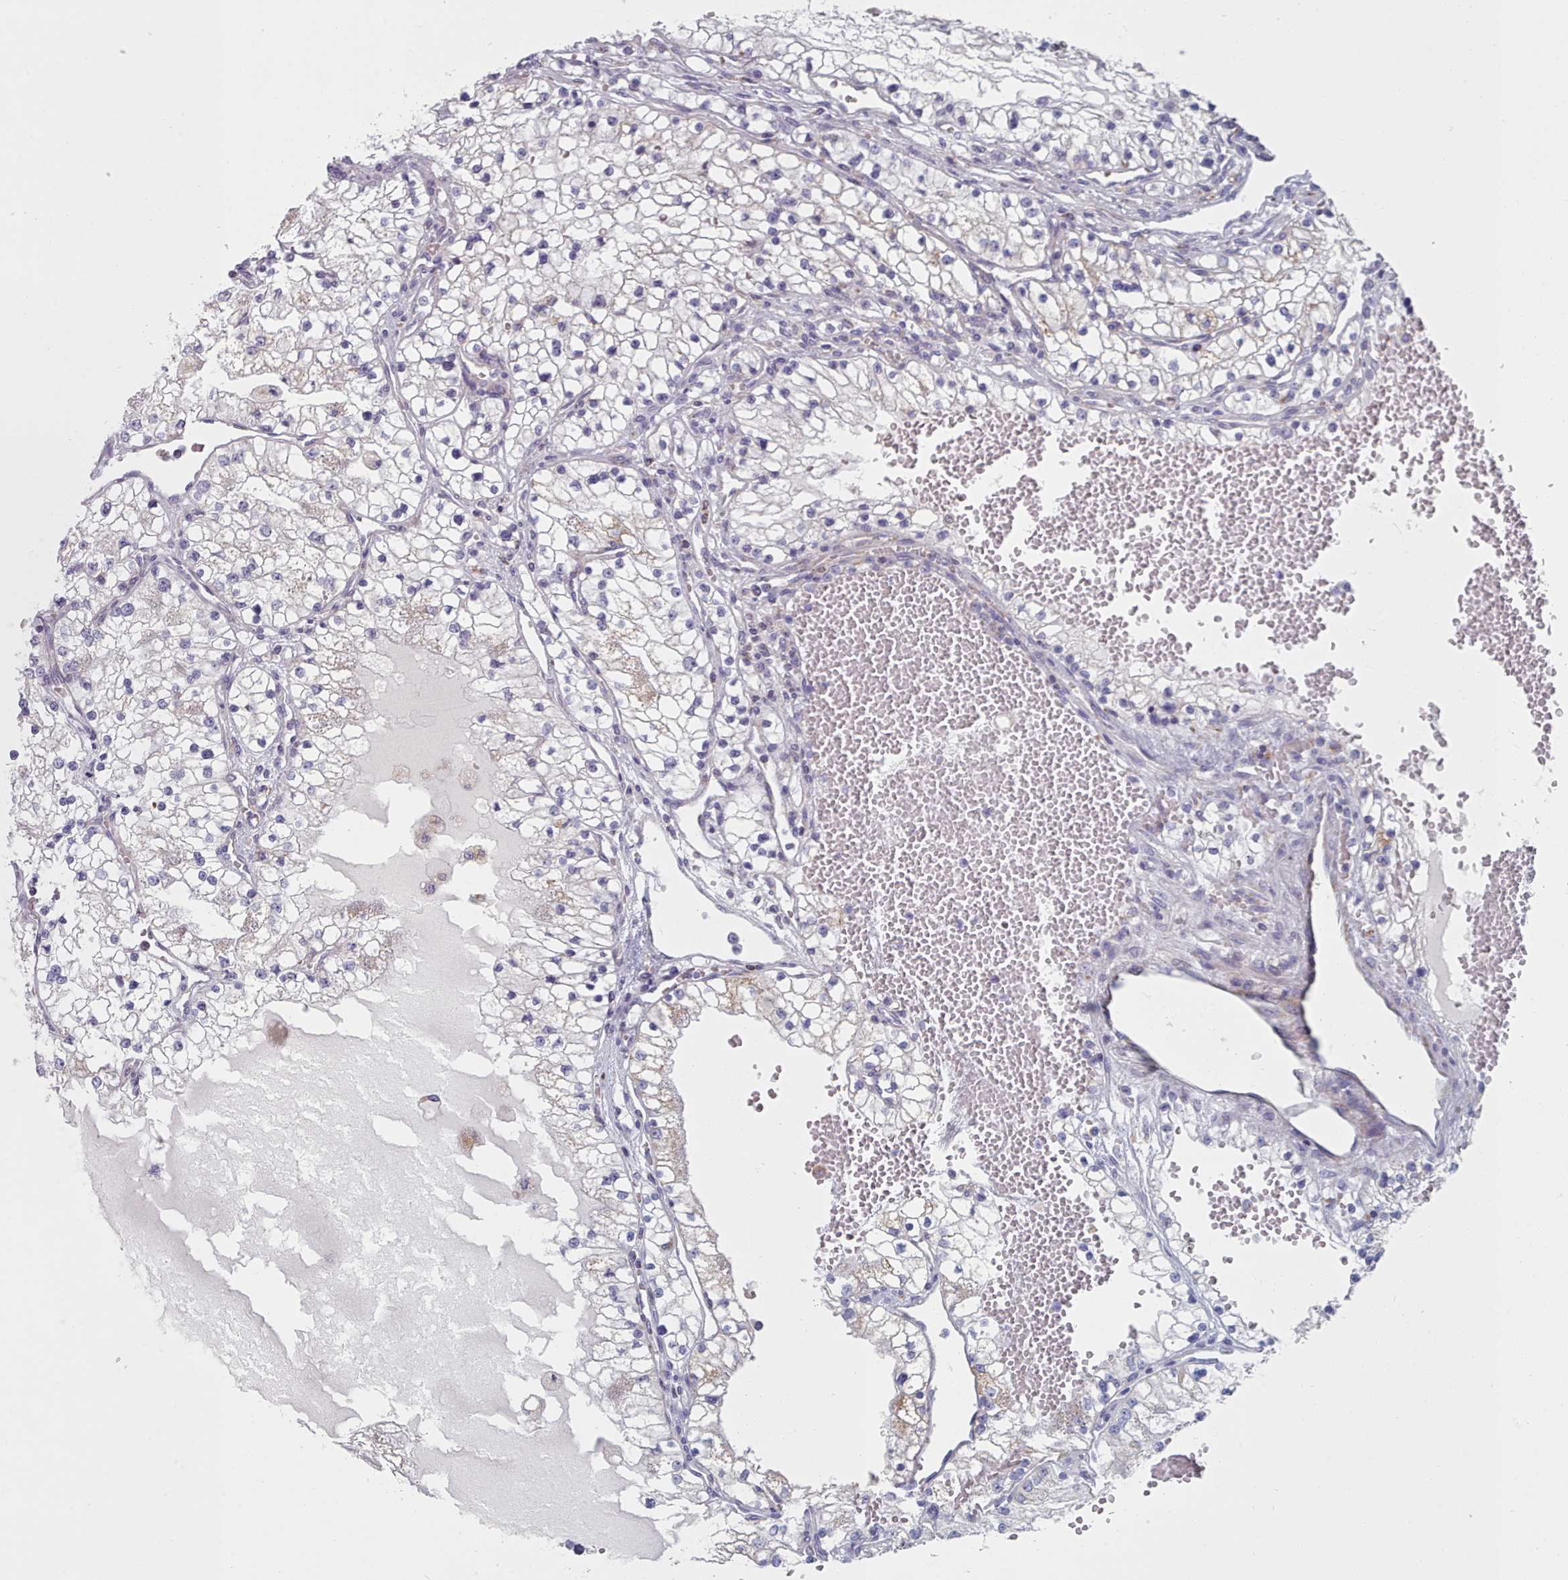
{"staining": {"intensity": "negative", "quantity": "none", "location": "none"}, "tissue": "renal cancer", "cell_type": "Tumor cells", "image_type": "cancer", "snomed": [{"axis": "morphology", "description": "Normal tissue, NOS"}, {"axis": "morphology", "description": "Adenocarcinoma, NOS"}, {"axis": "topography", "description": "Kidney"}], "caption": "Human adenocarcinoma (renal) stained for a protein using immunohistochemistry (IHC) reveals no positivity in tumor cells.", "gene": "FAM170B", "patient": {"sex": "male", "age": 68}}